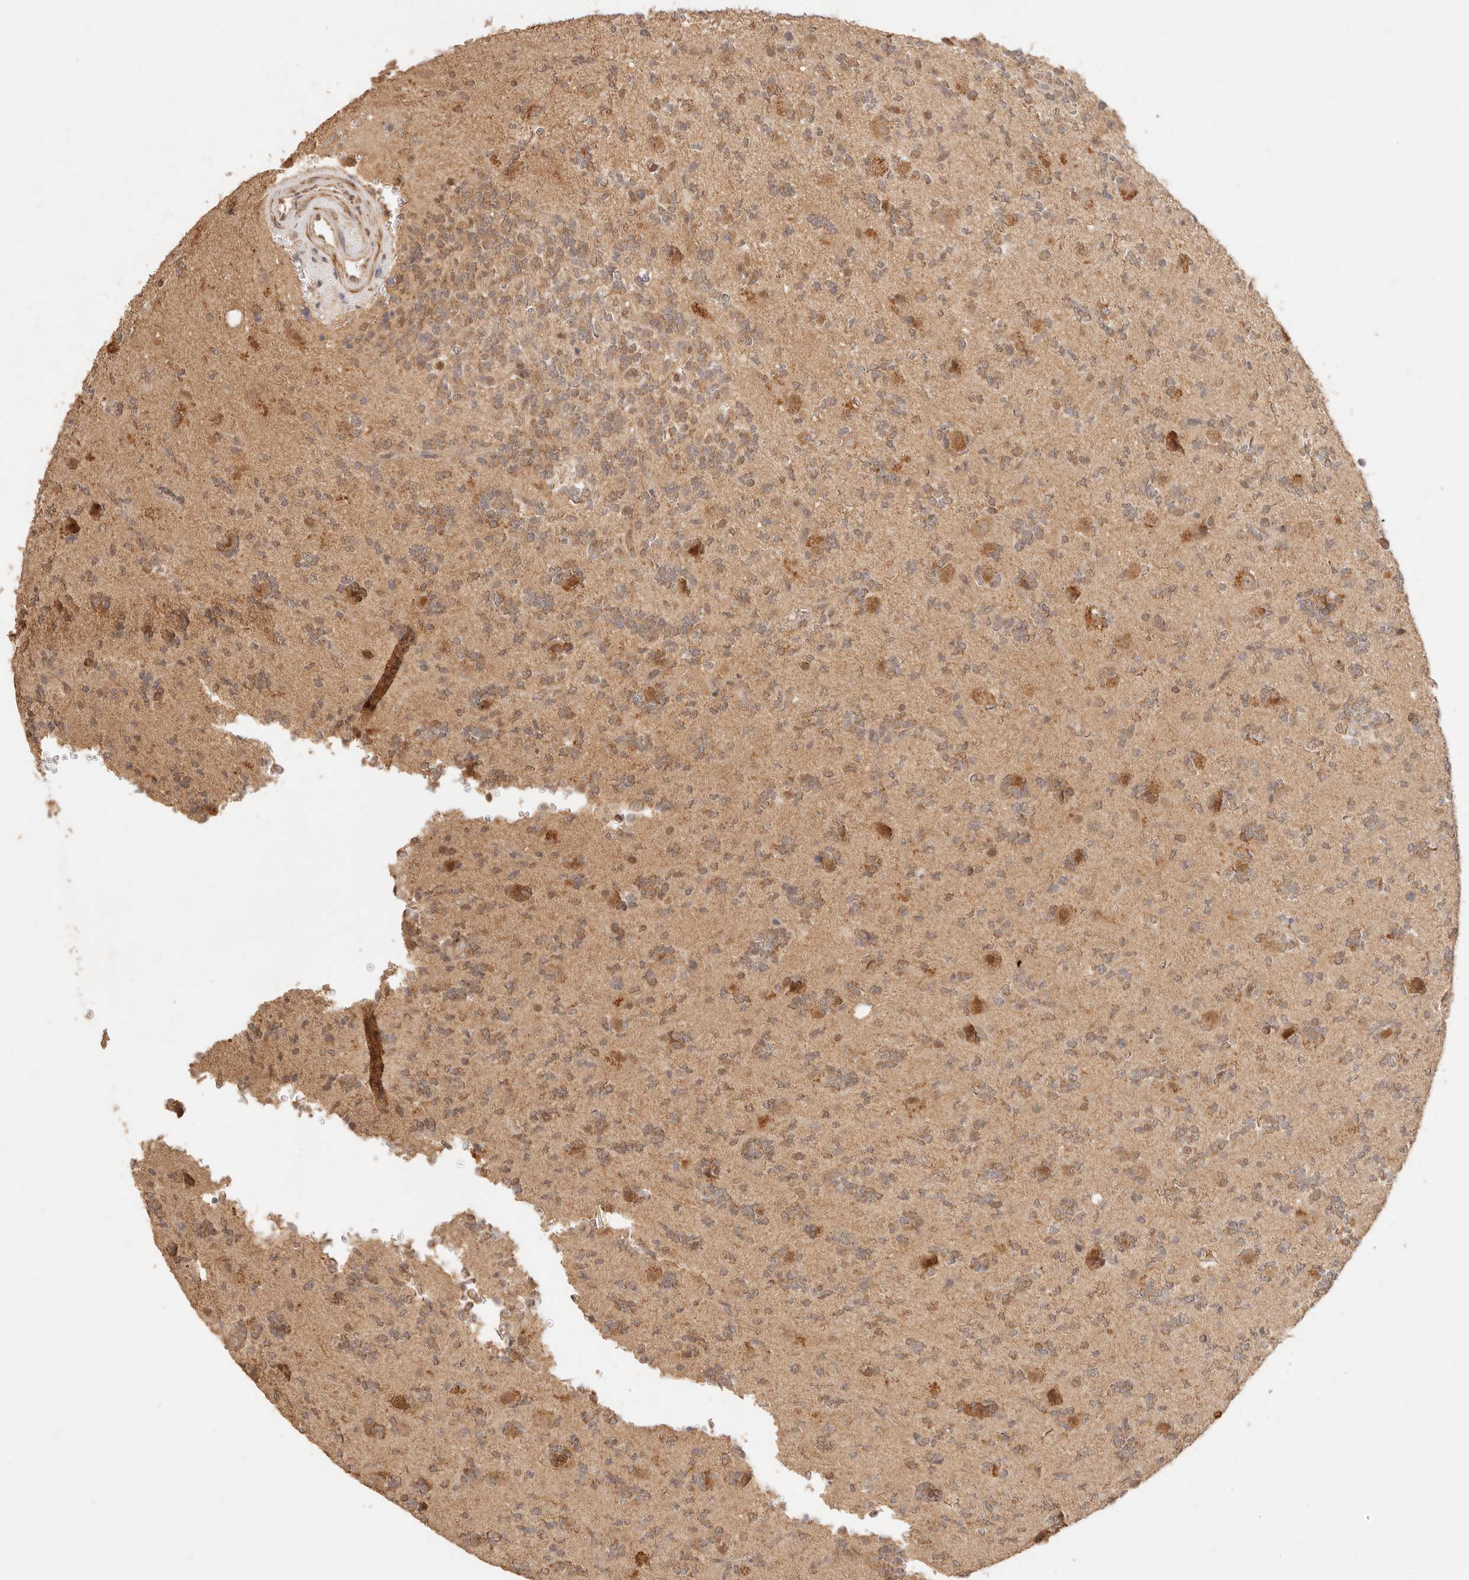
{"staining": {"intensity": "moderate", "quantity": ">75%", "location": "cytoplasmic/membranous"}, "tissue": "glioma", "cell_type": "Tumor cells", "image_type": "cancer", "snomed": [{"axis": "morphology", "description": "Glioma, malignant, High grade"}, {"axis": "topography", "description": "Brain"}], "caption": "Moderate cytoplasmic/membranous expression is identified in about >75% of tumor cells in high-grade glioma (malignant).", "gene": "TRIM11", "patient": {"sex": "female", "age": 62}}